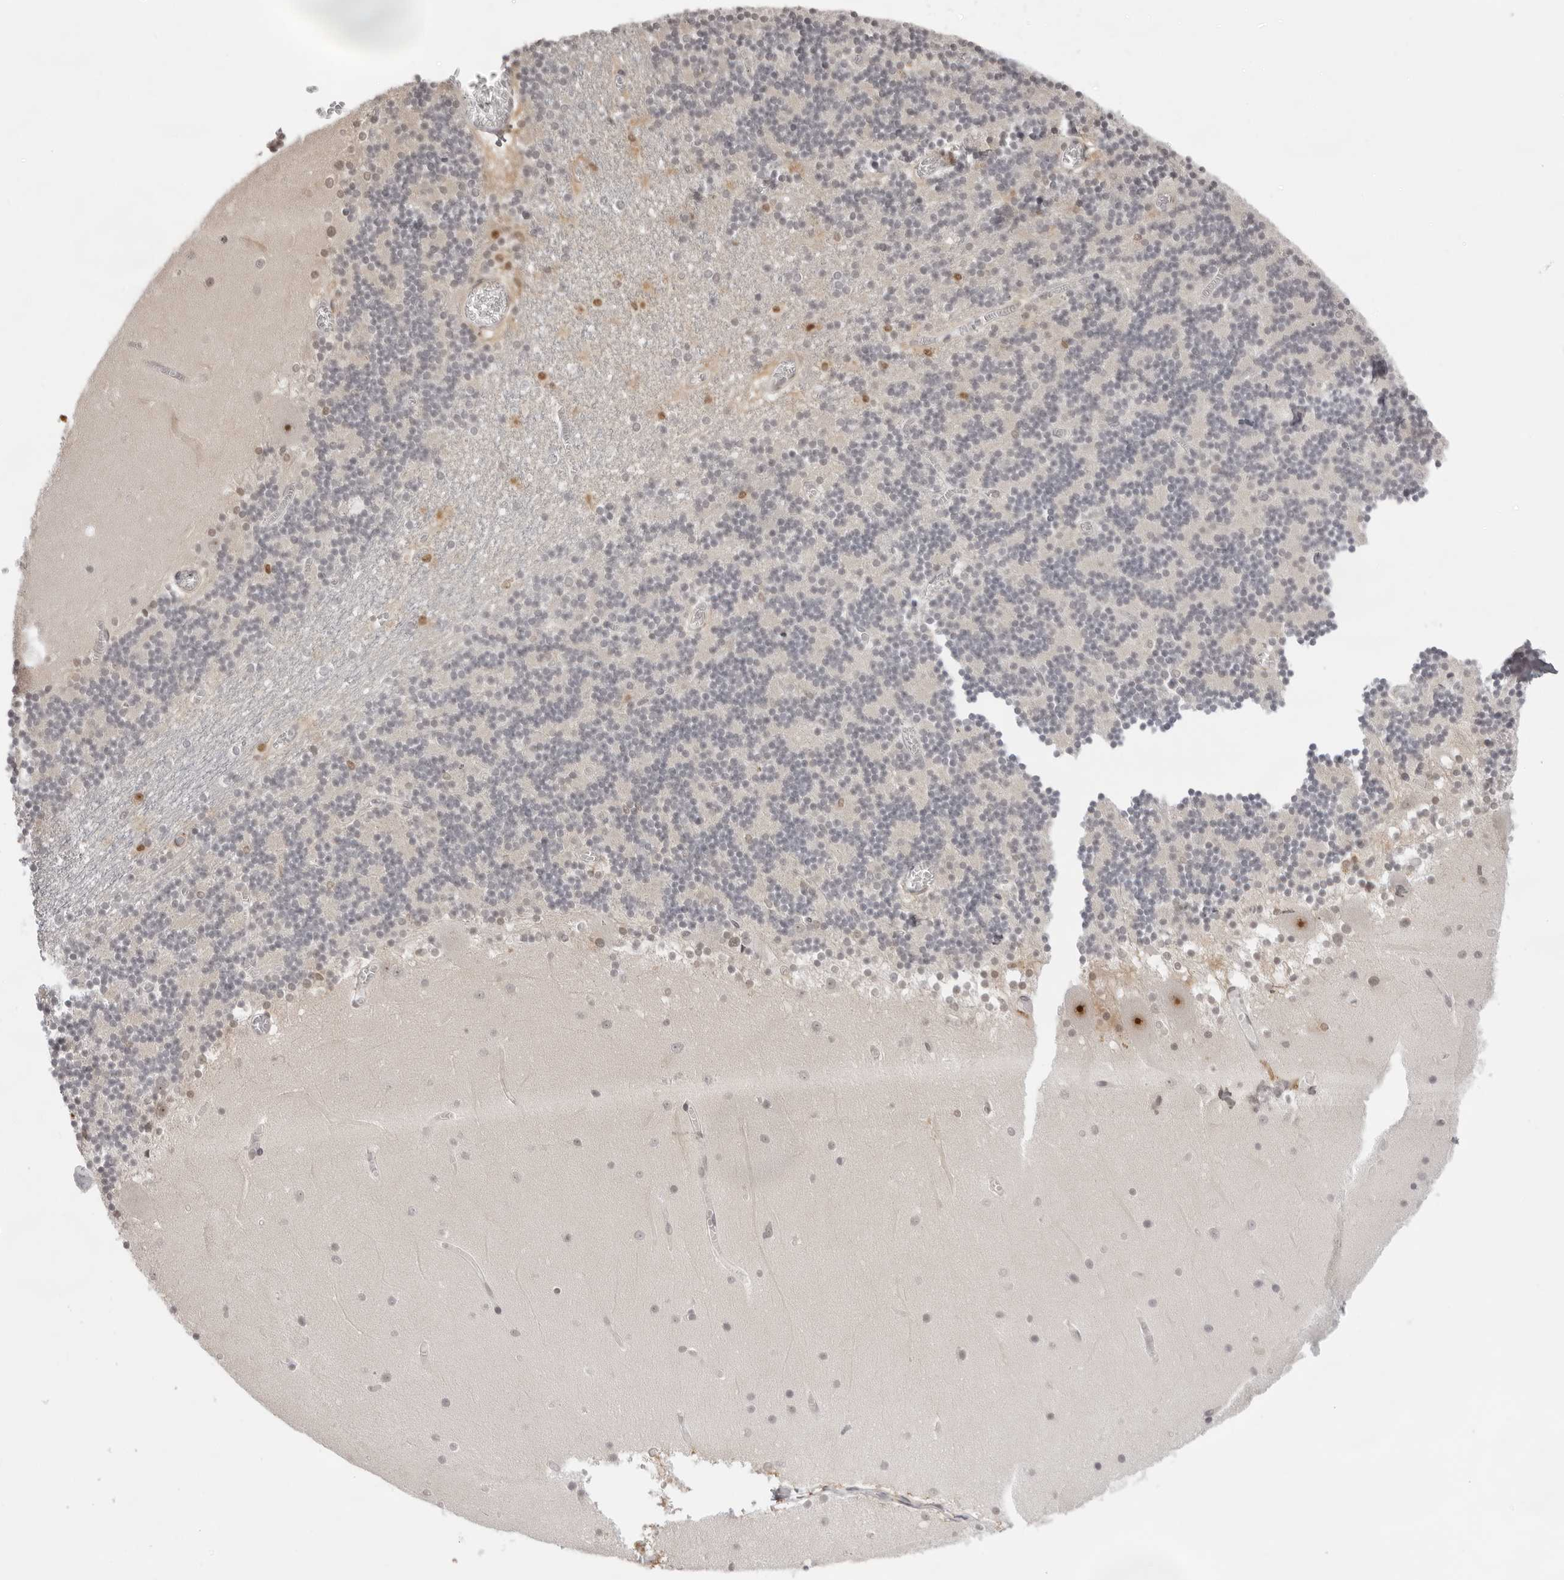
{"staining": {"intensity": "weak", "quantity": "25%-75%", "location": "nuclear"}, "tissue": "cerebellum", "cell_type": "Cells in granular layer", "image_type": "normal", "snomed": [{"axis": "morphology", "description": "Normal tissue, NOS"}, {"axis": "topography", "description": "Cerebellum"}], "caption": "Immunohistochemistry of normal human cerebellum reveals low levels of weak nuclear positivity in about 25%-75% of cells in granular layer. The staining was performed using DAB to visualize the protein expression in brown, while the nuclei were stained in blue with hematoxylin (Magnification: 20x).", "gene": "EXOSC10", "patient": {"sex": "female", "age": 28}}